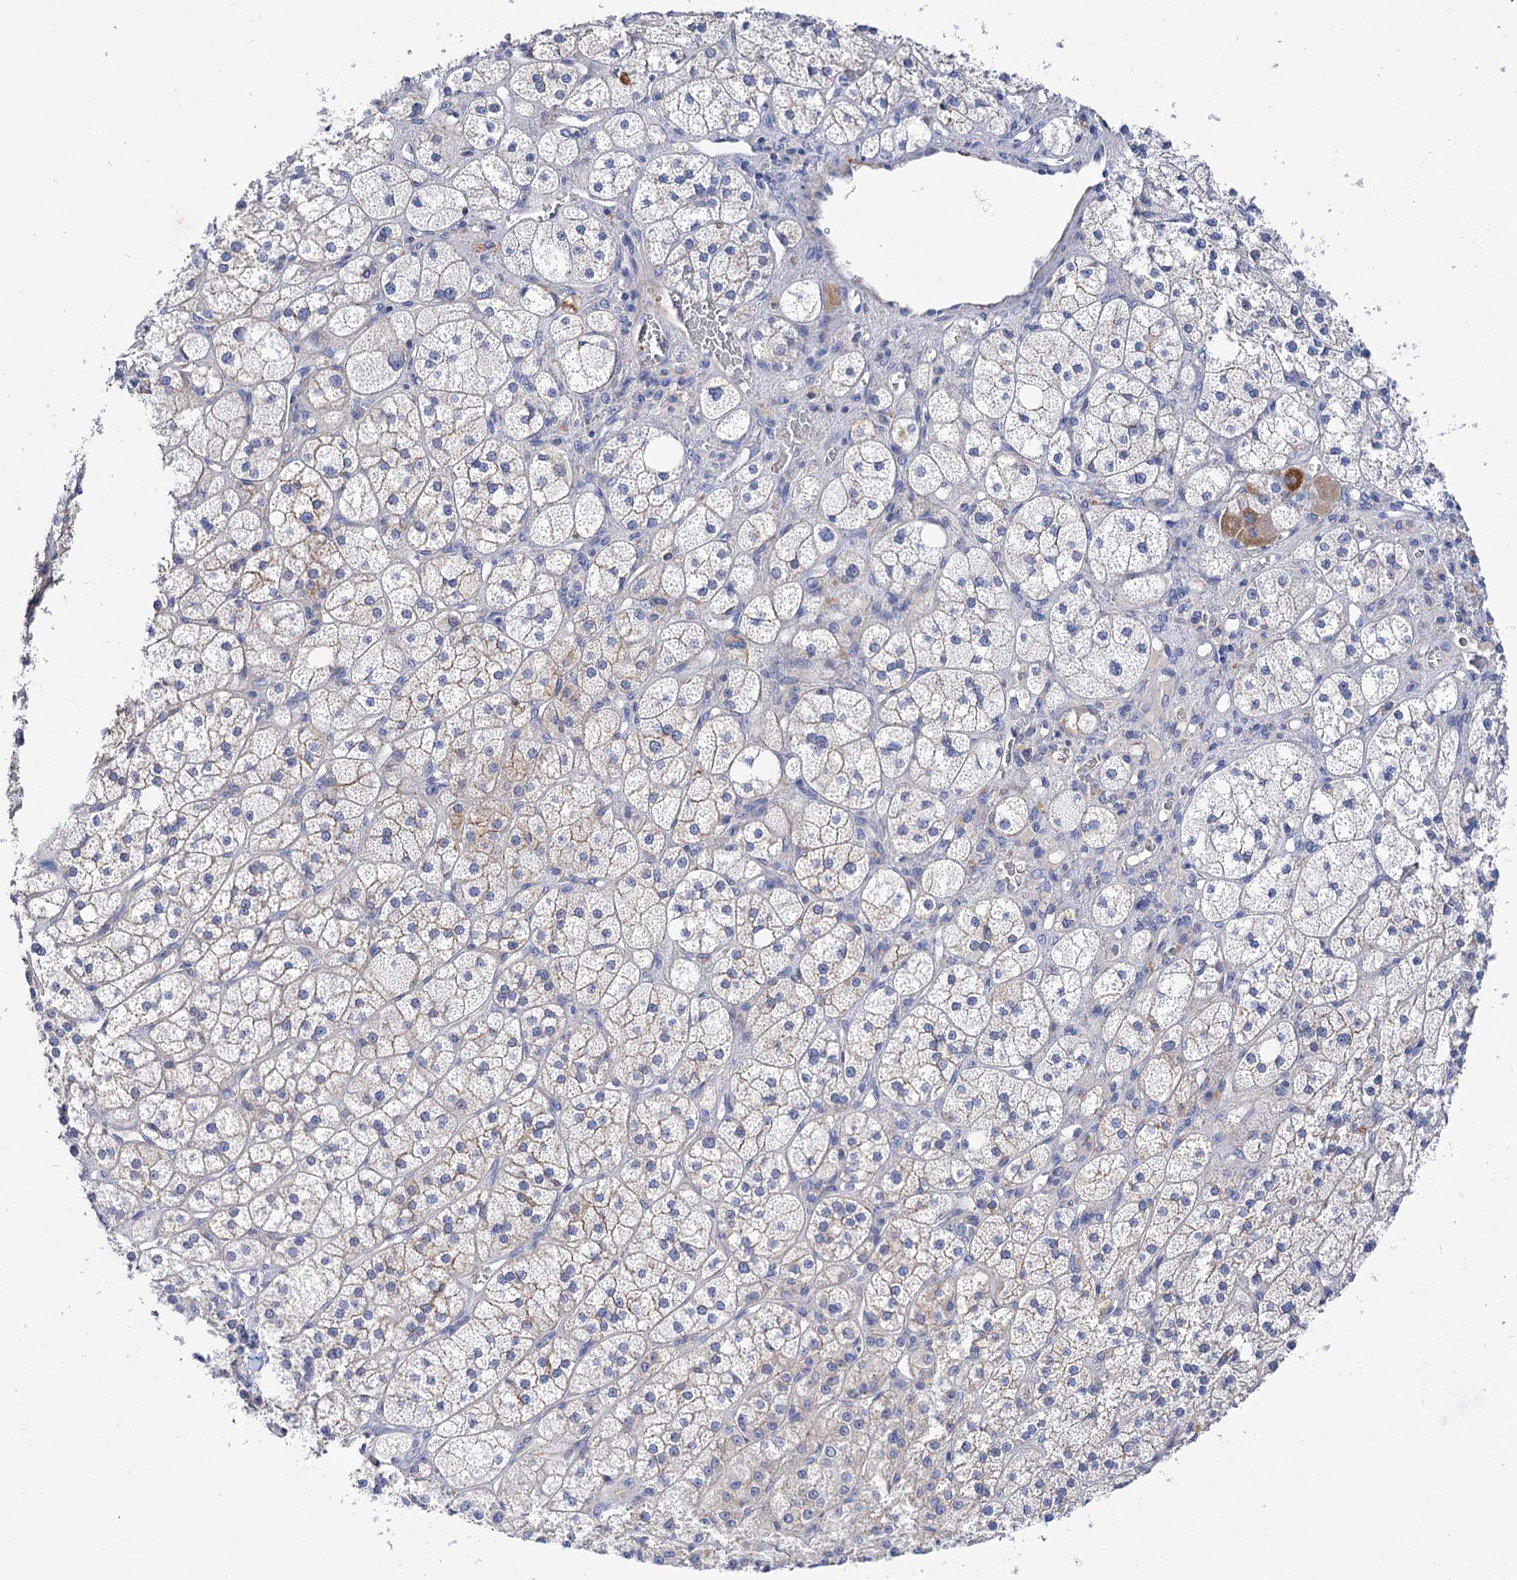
{"staining": {"intensity": "moderate", "quantity": "<25%", "location": "cytoplasmic/membranous"}, "tissue": "adrenal gland", "cell_type": "Glandular cells", "image_type": "normal", "snomed": [{"axis": "morphology", "description": "Normal tissue, NOS"}, {"axis": "topography", "description": "Adrenal gland"}], "caption": "High-power microscopy captured an immunohistochemistry histopathology image of normal adrenal gland, revealing moderate cytoplasmic/membranous staining in about <25% of glandular cells. Nuclei are stained in blue.", "gene": "NUDCD2", "patient": {"sex": "male", "age": 61}}